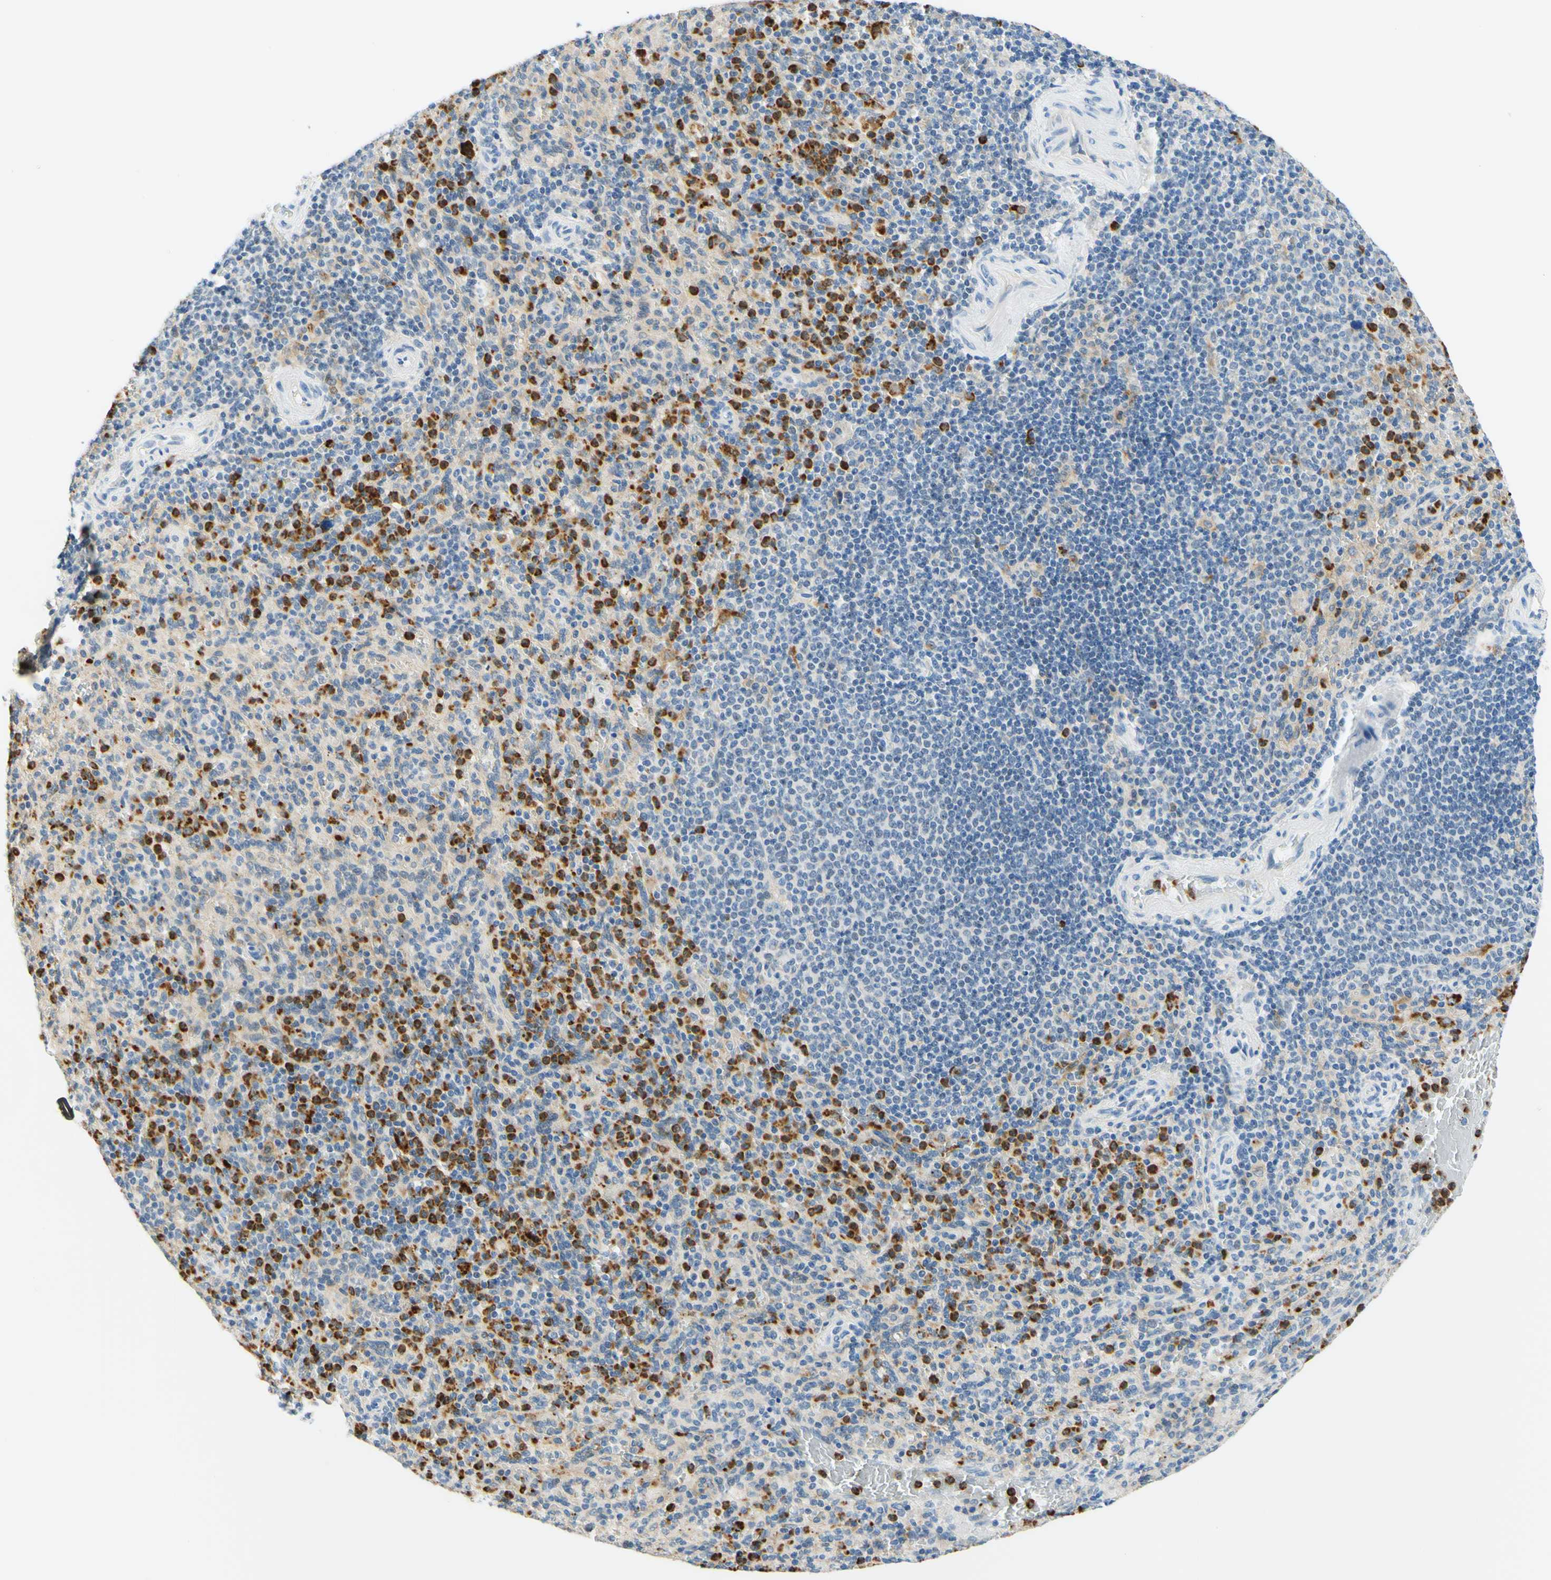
{"staining": {"intensity": "moderate", "quantity": "25%-75%", "location": "cytoplasmic/membranous"}, "tissue": "spleen", "cell_type": "Cells in red pulp", "image_type": "normal", "snomed": [{"axis": "morphology", "description": "Normal tissue, NOS"}, {"axis": "topography", "description": "Spleen"}], "caption": "Cells in red pulp demonstrate medium levels of moderate cytoplasmic/membranous positivity in about 25%-75% of cells in benign human spleen.", "gene": "TREM2", "patient": {"sex": "male", "age": 36}}